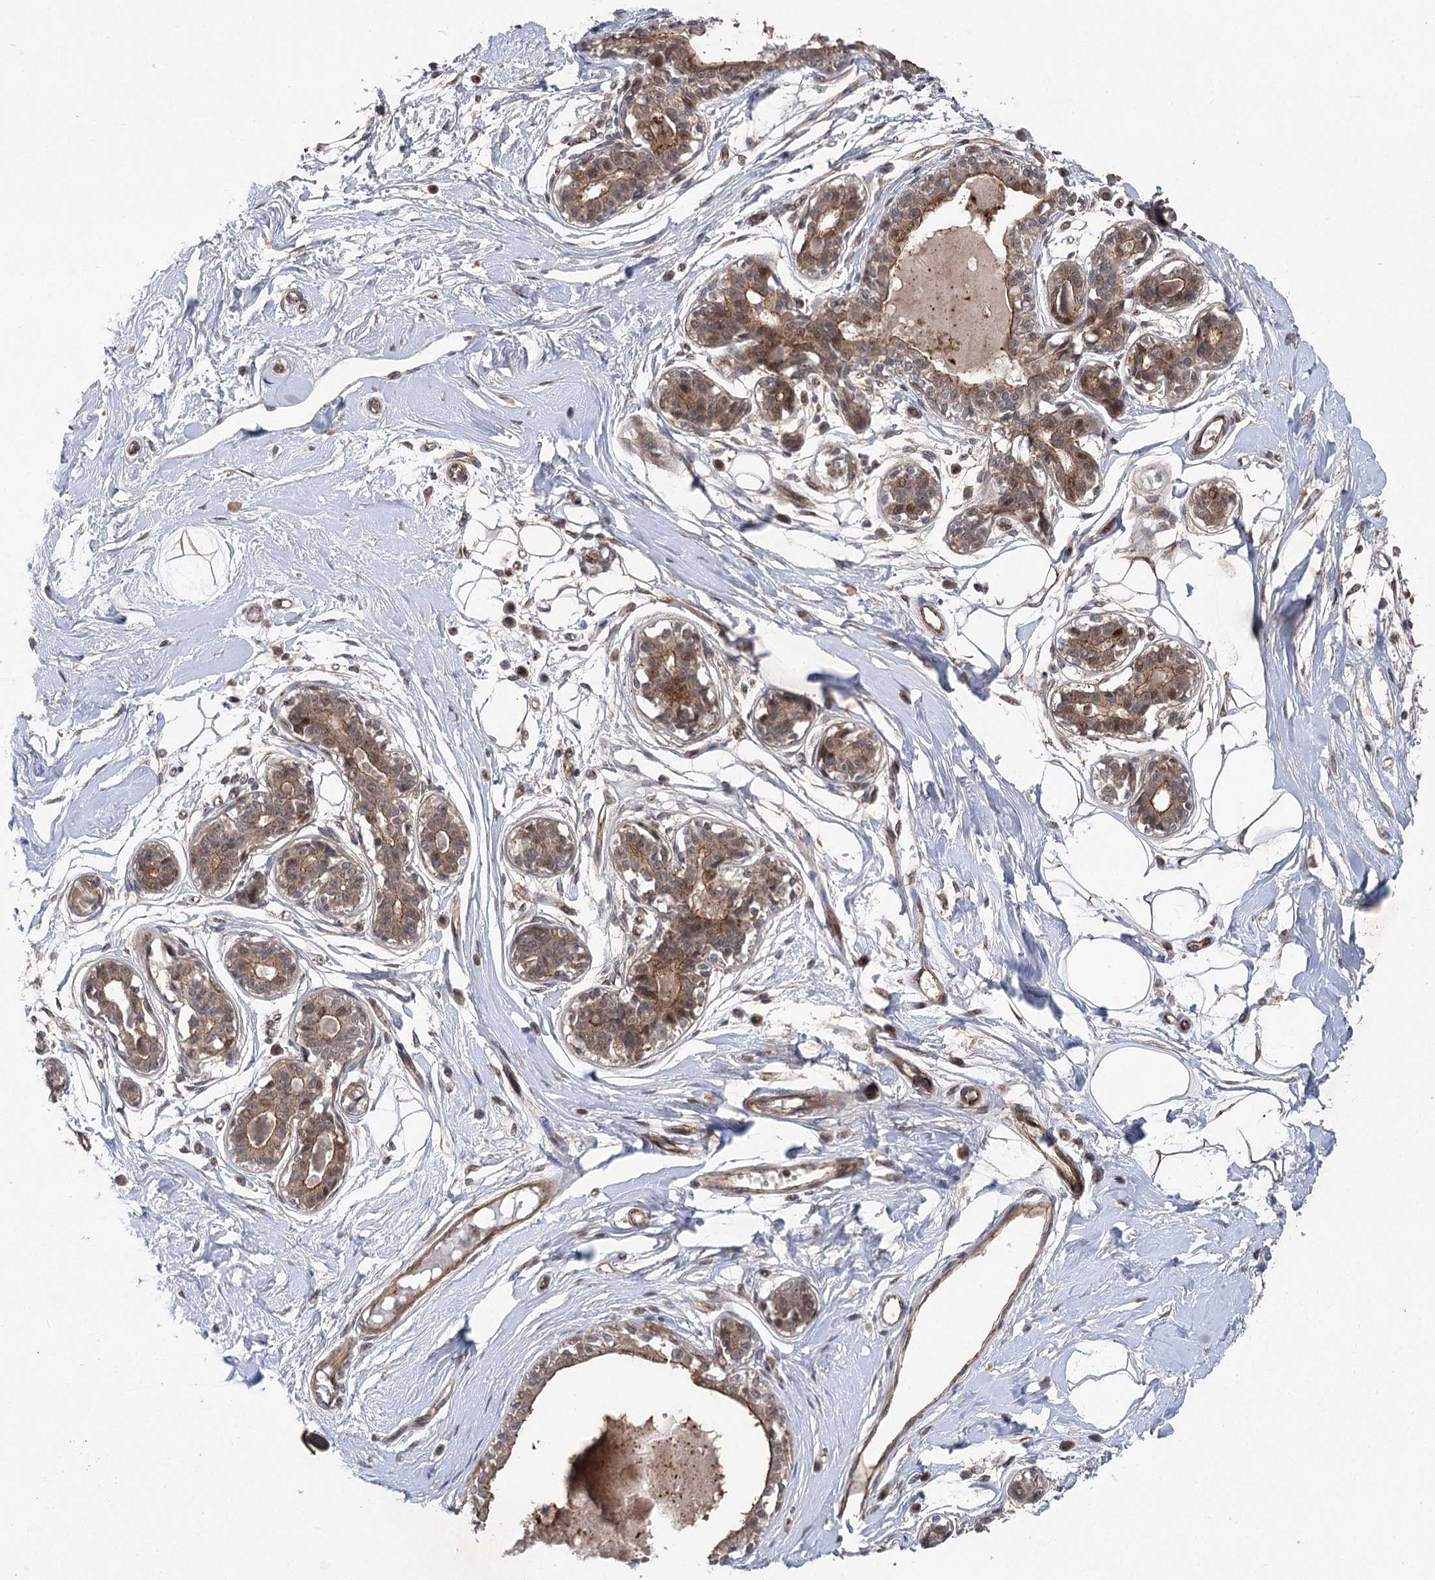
{"staining": {"intensity": "weak", "quantity": ">75%", "location": "nuclear"}, "tissue": "breast", "cell_type": "Adipocytes", "image_type": "normal", "snomed": [{"axis": "morphology", "description": "Normal tissue, NOS"}, {"axis": "topography", "description": "Breast"}], "caption": "DAB (3,3'-diaminobenzidine) immunohistochemical staining of normal human breast exhibits weak nuclear protein positivity in about >75% of adipocytes.", "gene": "METTL24", "patient": {"sex": "female", "age": 45}}